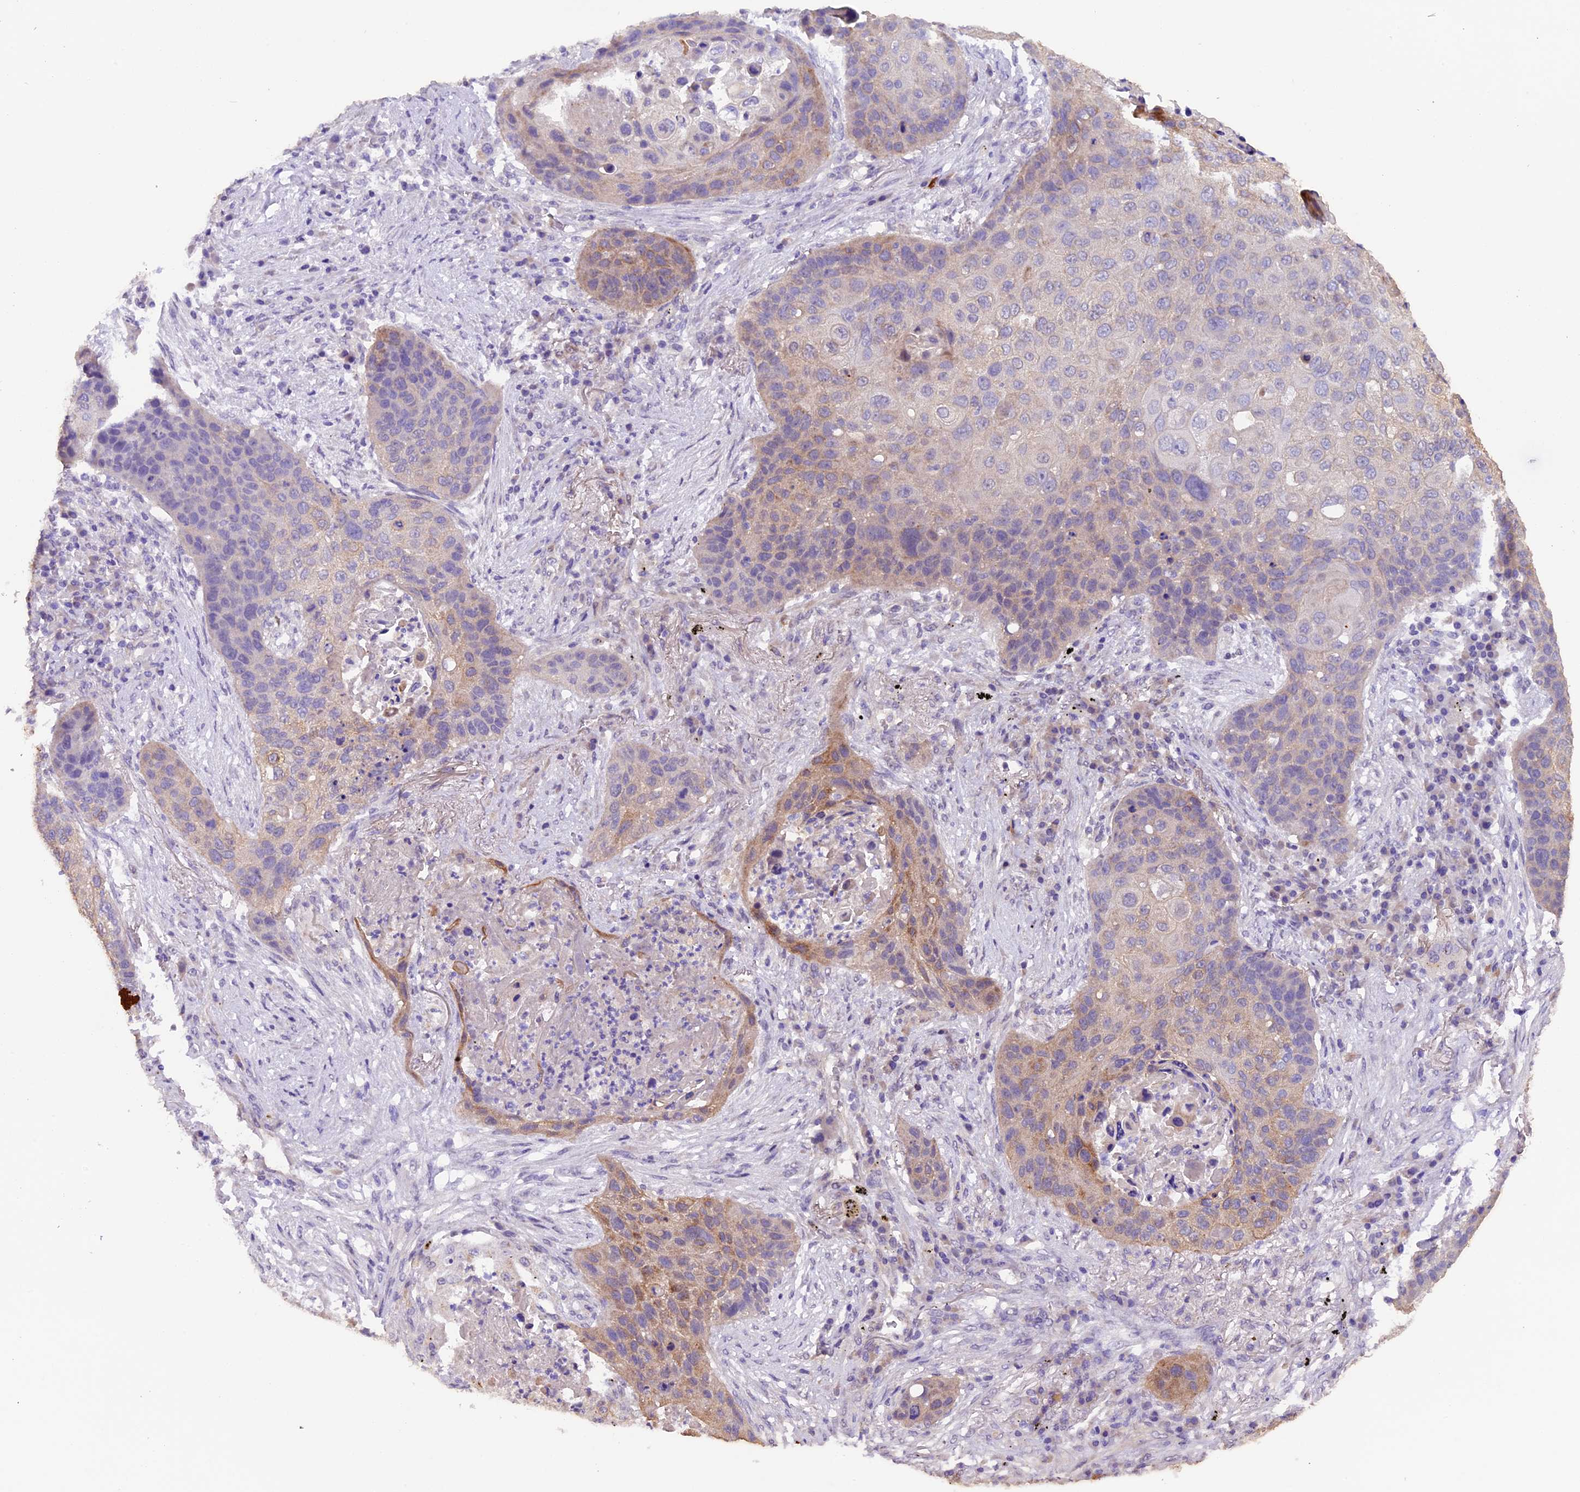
{"staining": {"intensity": "moderate", "quantity": "<25%", "location": "cytoplasmic/membranous"}, "tissue": "lung cancer", "cell_type": "Tumor cells", "image_type": "cancer", "snomed": [{"axis": "morphology", "description": "Squamous cell carcinoma, NOS"}, {"axis": "topography", "description": "Lung"}], "caption": "Protein expression analysis of human squamous cell carcinoma (lung) reveals moderate cytoplasmic/membranous expression in approximately <25% of tumor cells.", "gene": "NCK2", "patient": {"sex": "female", "age": 63}}